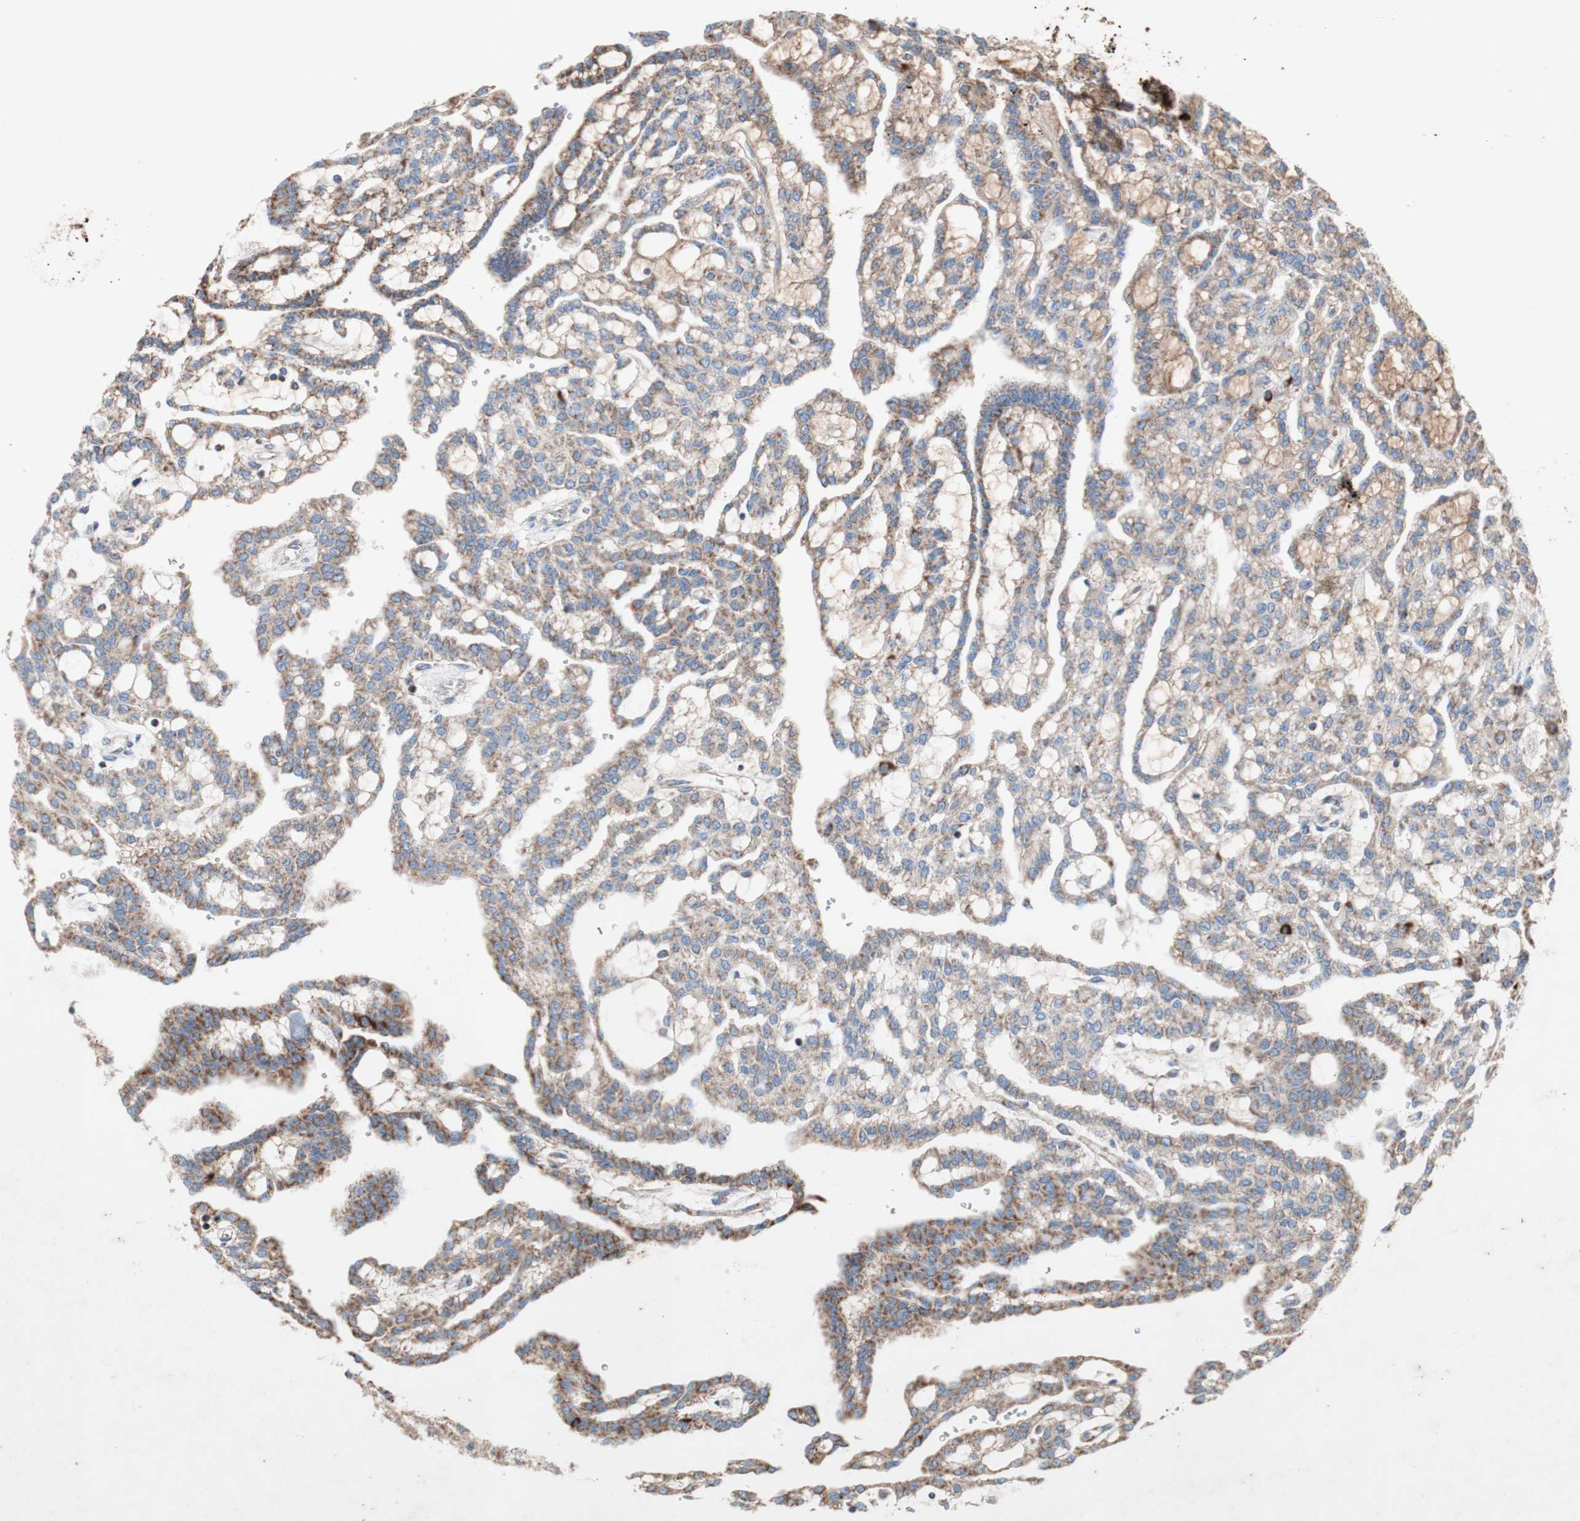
{"staining": {"intensity": "weak", "quantity": ">75%", "location": "cytoplasmic/membranous"}, "tissue": "renal cancer", "cell_type": "Tumor cells", "image_type": "cancer", "snomed": [{"axis": "morphology", "description": "Adenocarcinoma, NOS"}, {"axis": "topography", "description": "Kidney"}], "caption": "DAB (3,3'-diaminobenzidine) immunohistochemical staining of human renal adenocarcinoma shows weak cytoplasmic/membranous protein expression in approximately >75% of tumor cells. (DAB = brown stain, brightfield microscopy at high magnification).", "gene": "SDHB", "patient": {"sex": "male", "age": 63}}